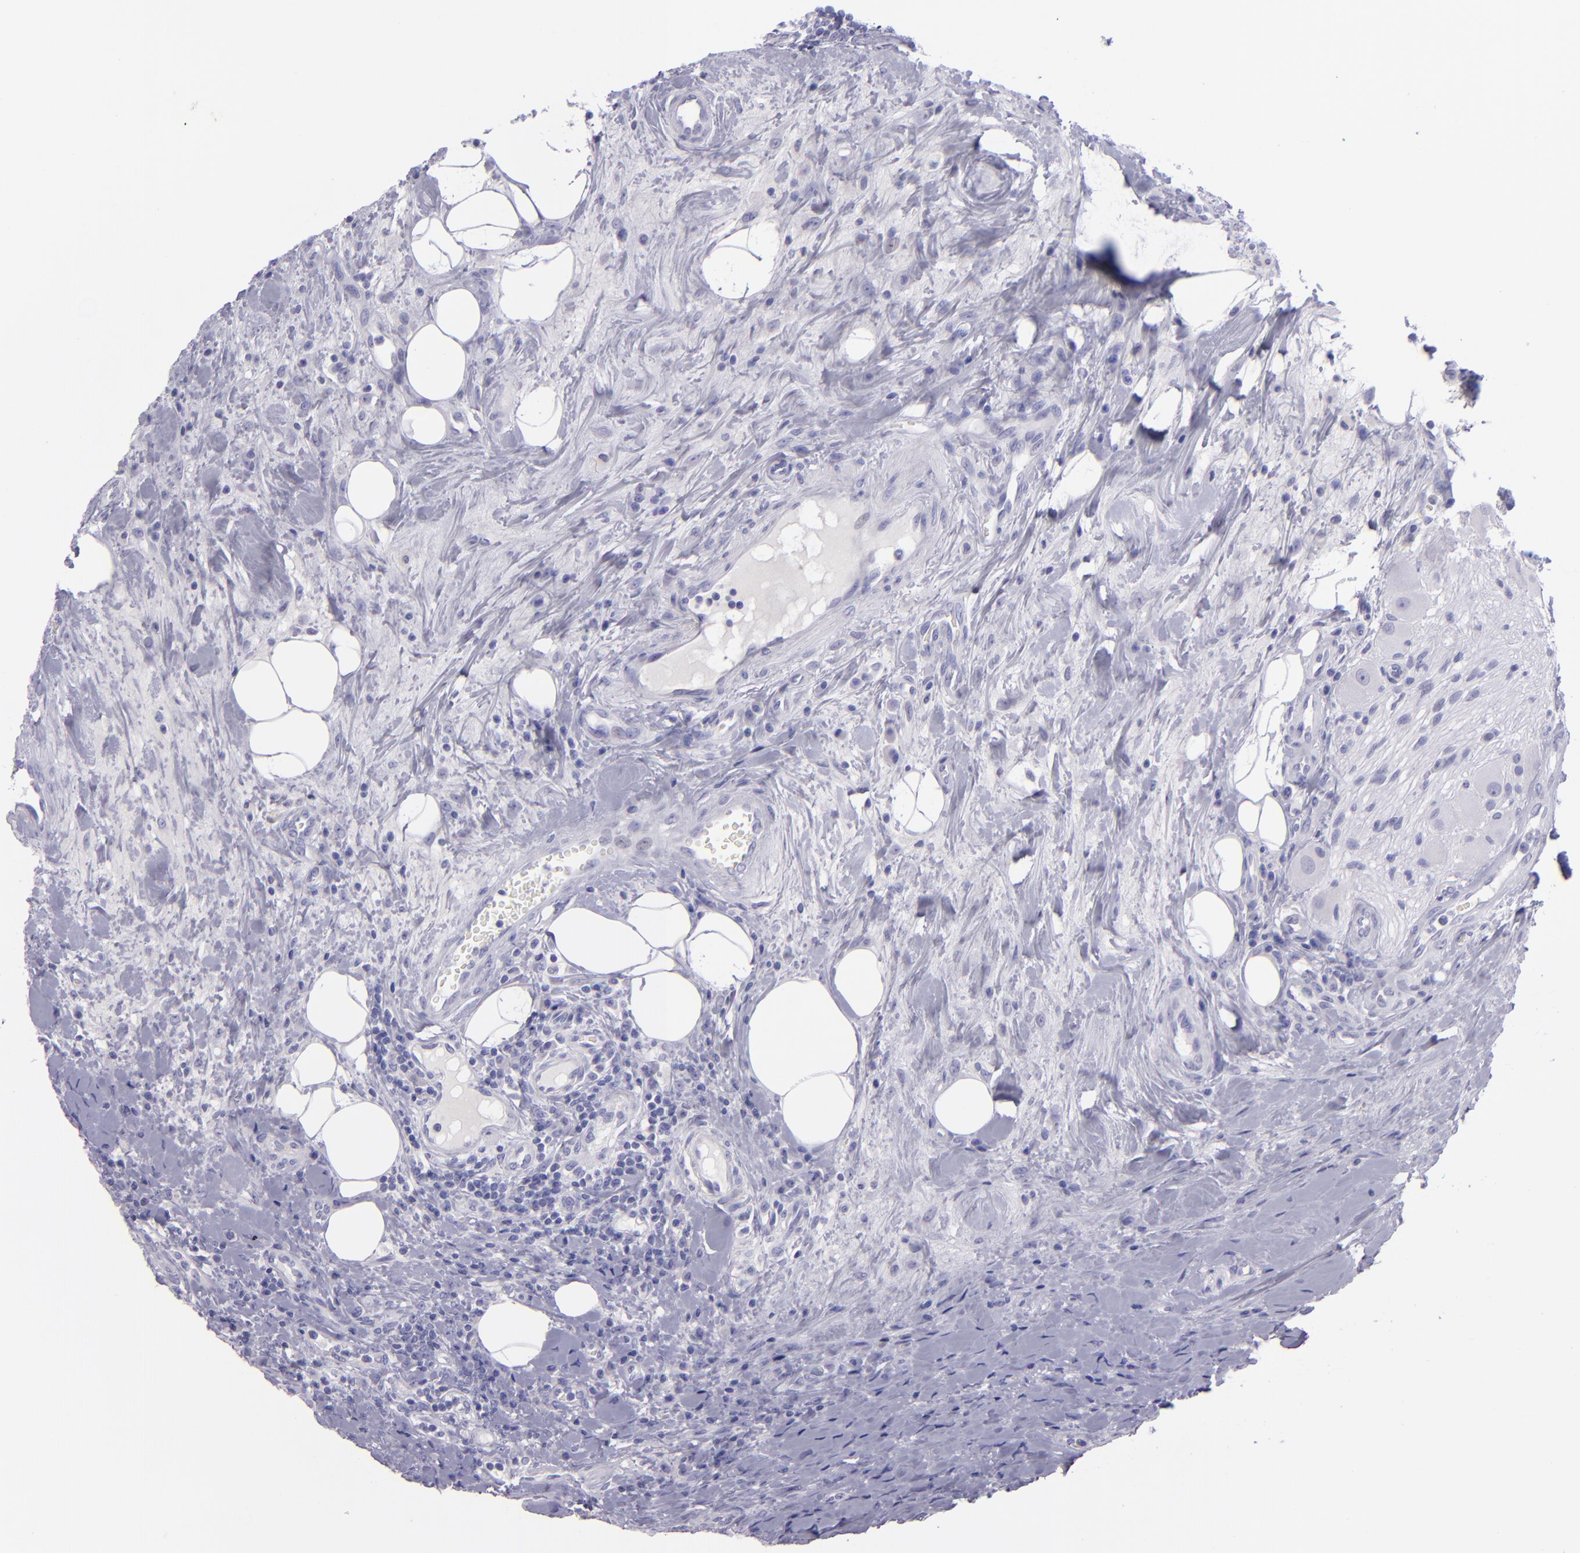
{"staining": {"intensity": "negative", "quantity": "none", "location": "none"}, "tissue": "colorectal cancer", "cell_type": "Tumor cells", "image_type": "cancer", "snomed": [{"axis": "morphology", "description": "Adenocarcinoma, NOS"}, {"axis": "topography", "description": "Colon"}], "caption": "Tumor cells are negative for protein expression in human colorectal cancer. (DAB IHC with hematoxylin counter stain).", "gene": "TNNT3", "patient": {"sex": "male", "age": 54}}